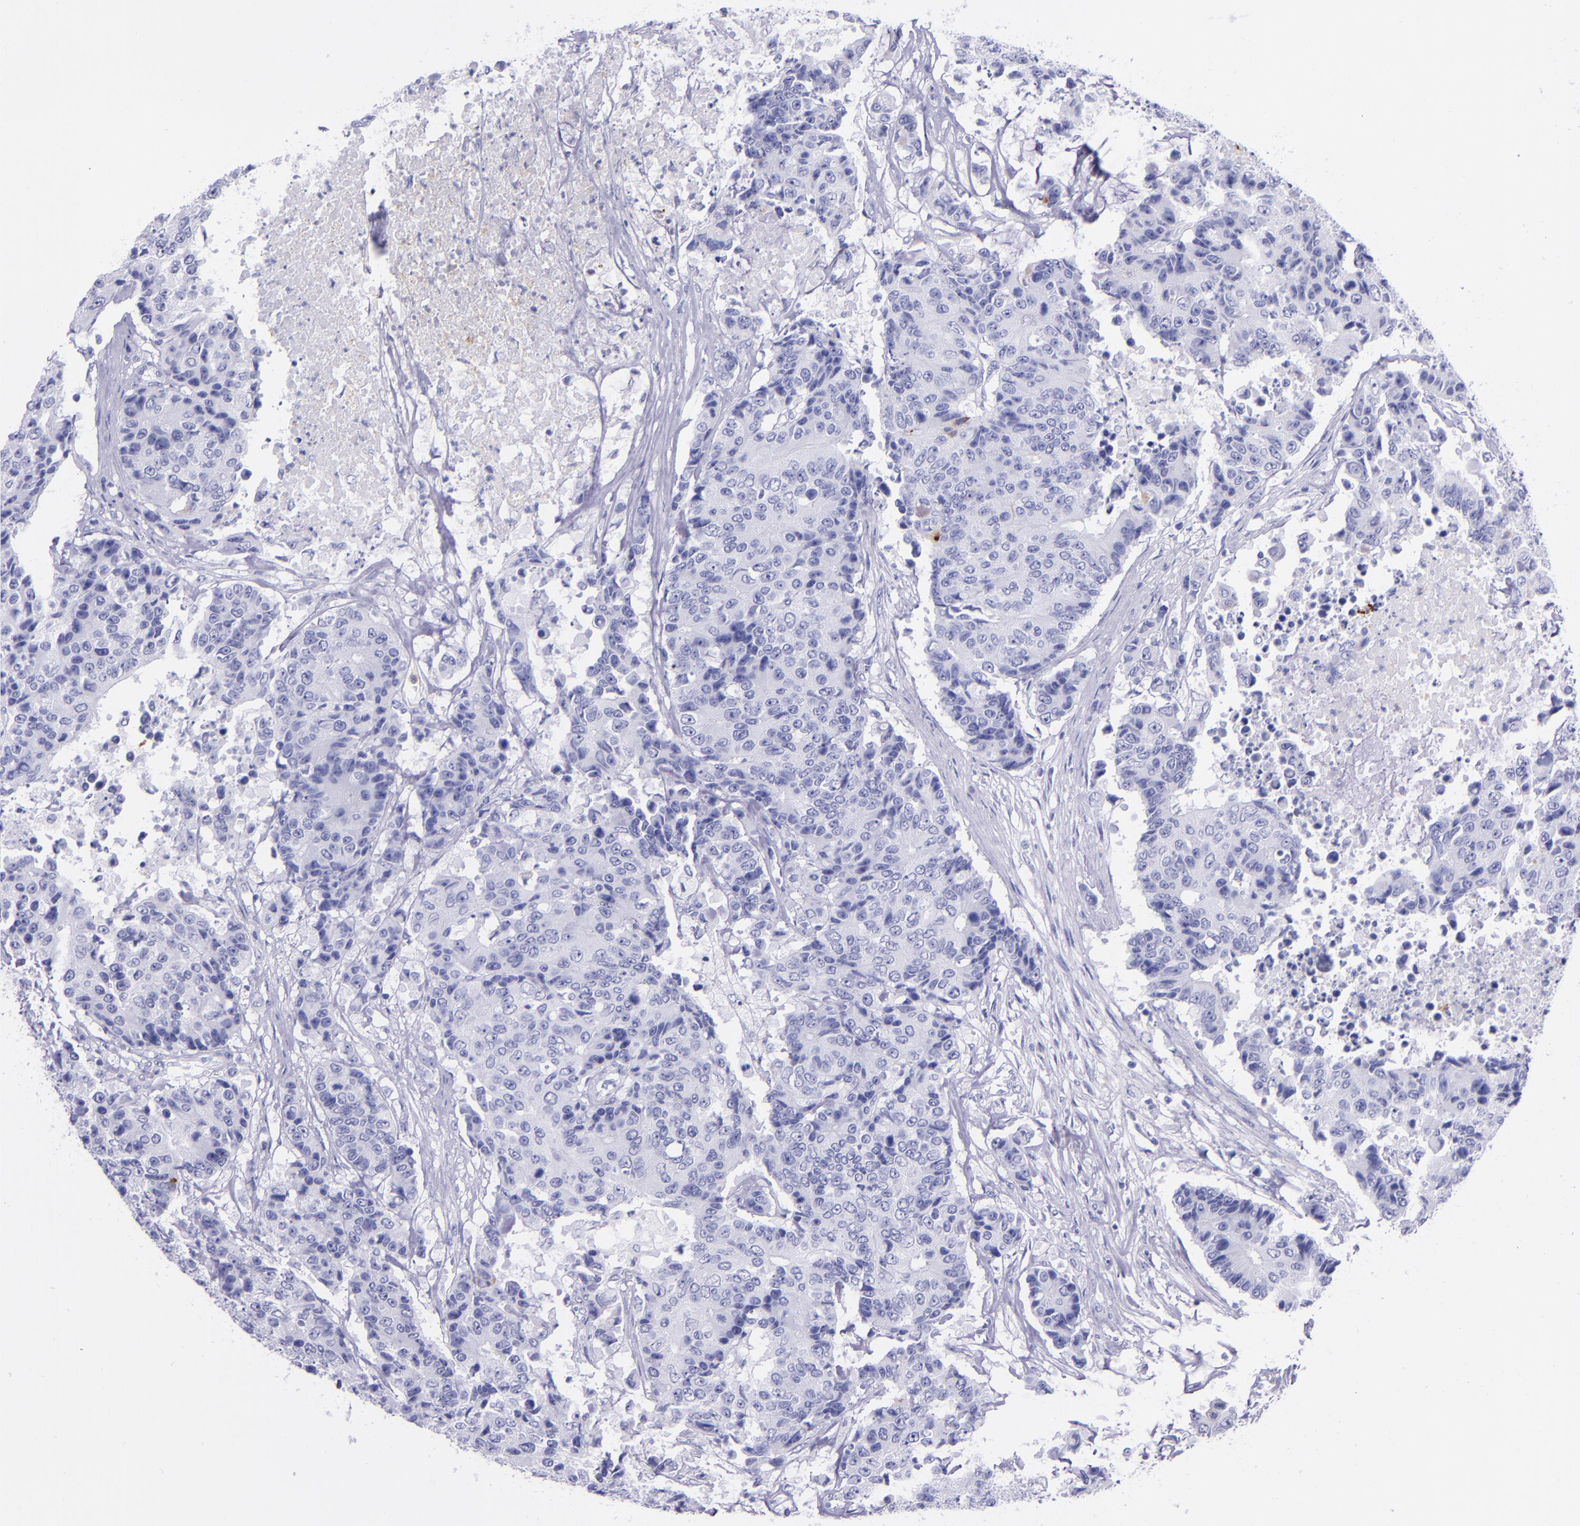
{"staining": {"intensity": "negative", "quantity": "none", "location": "none"}, "tissue": "colorectal cancer", "cell_type": "Tumor cells", "image_type": "cancer", "snomed": [{"axis": "morphology", "description": "Adenocarcinoma, NOS"}, {"axis": "topography", "description": "Colon"}], "caption": "Immunohistochemistry histopathology image of neoplastic tissue: human colorectal cancer stained with DAB (3,3'-diaminobenzidine) demonstrates no significant protein expression in tumor cells. (DAB (3,3'-diaminobenzidine) immunohistochemistry visualized using brightfield microscopy, high magnification).", "gene": "SLPI", "patient": {"sex": "female", "age": 86}}